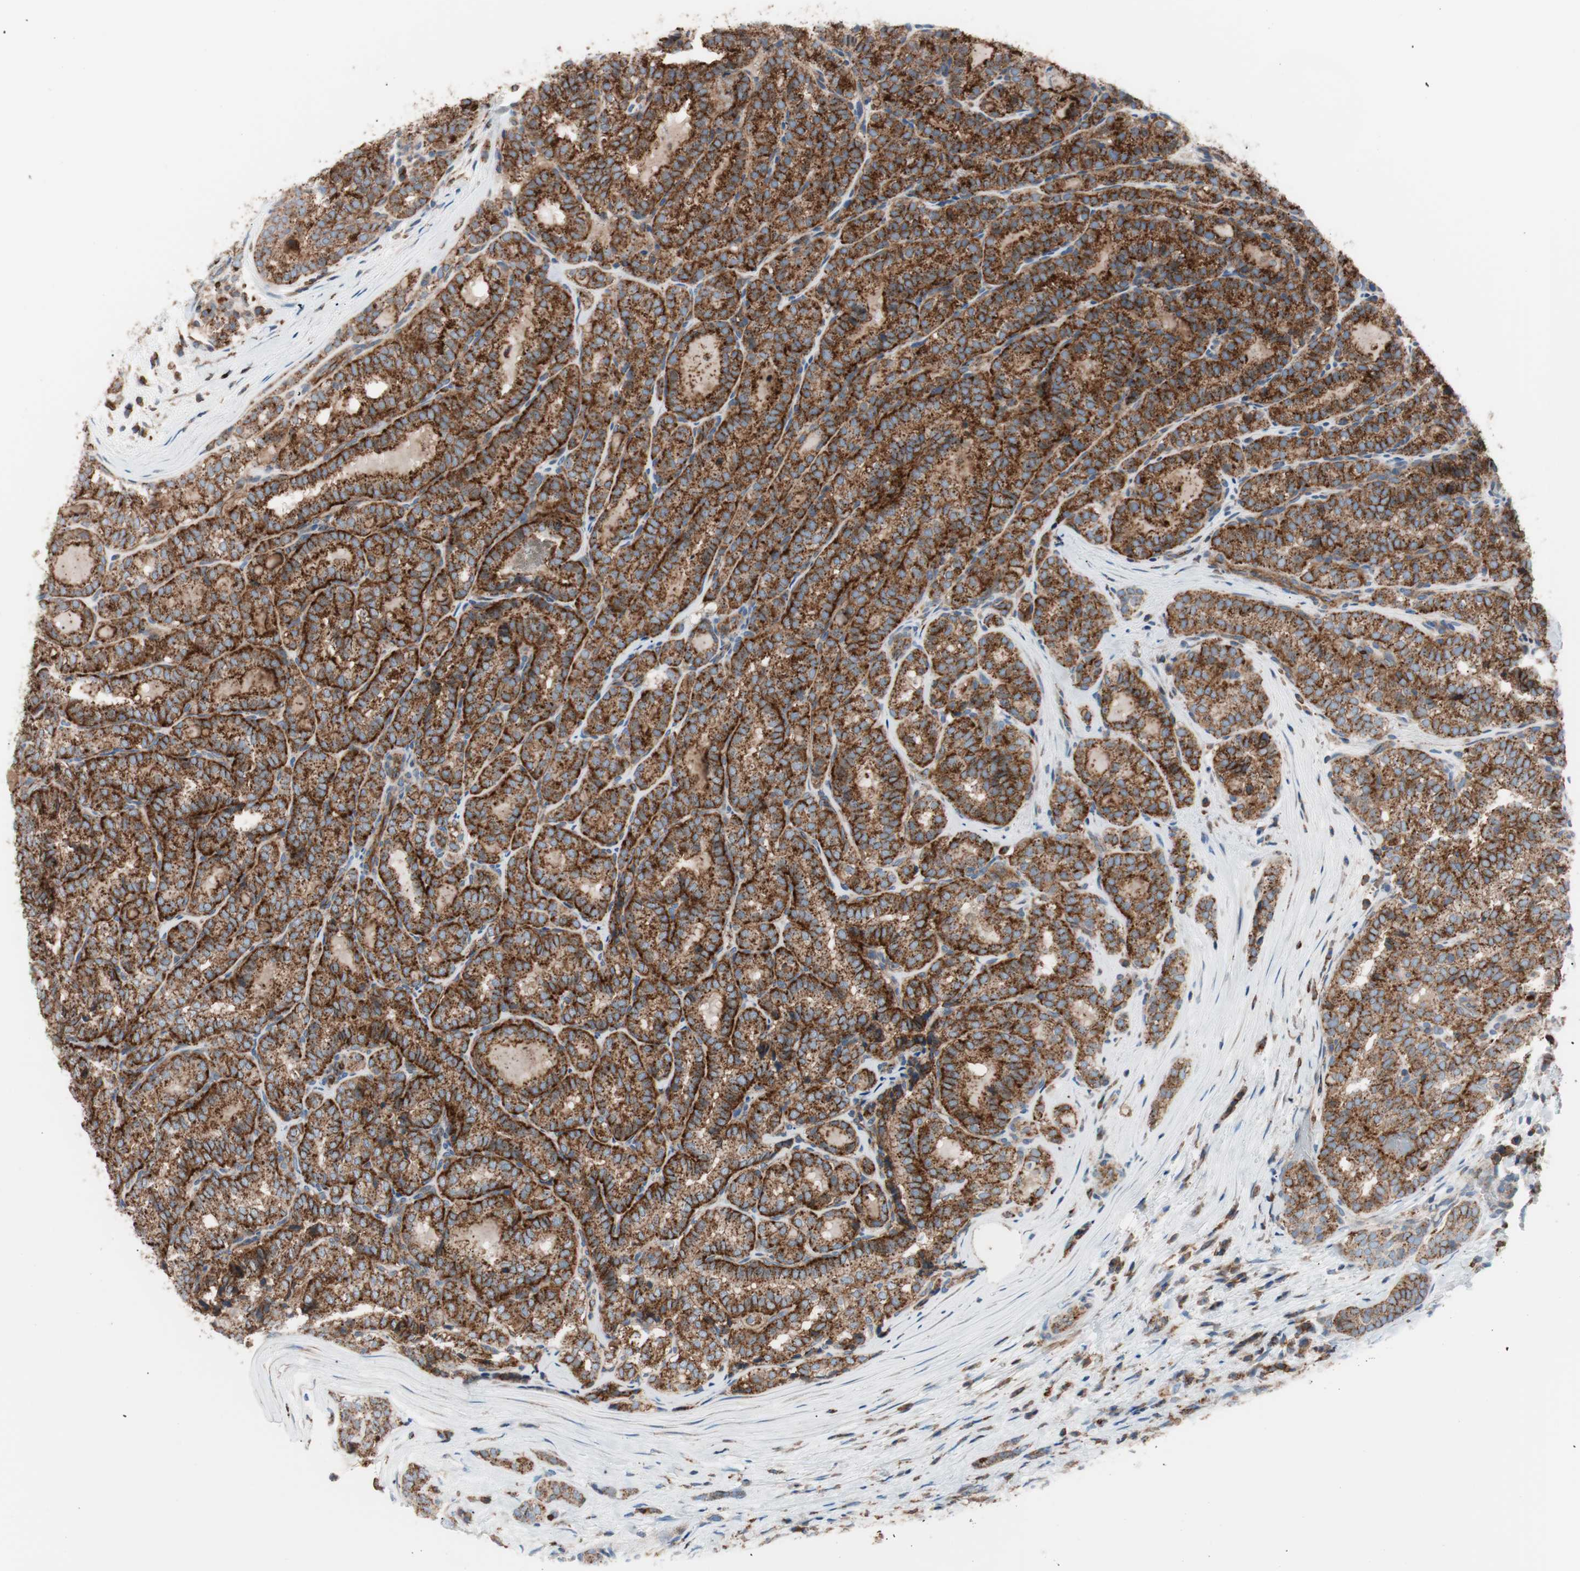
{"staining": {"intensity": "strong", "quantity": ">75%", "location": "cytoplasmic/membranous"}, "tissue": "thyroid cancer", "cell_type": "Tumor cells", "image_type": "cancer", "snomed": [{"axis": "morphology", "description": "Normal tissue, NOS"}, {"axis": "morphology", "description": "Papillary adenocarcinoma, NOS"}, {"axis": "topography", "description": "Thyroid gland"}], "caption": "Thyroid cancer (papillary adenocarcinoma) was stained to show a protein in brown. There is high levels of strong cytoplasmic/membranous staining in approximately >75% of tumor cells.", "gene": "FLOT2", "patient": {"sex": "female", "age": 30}}